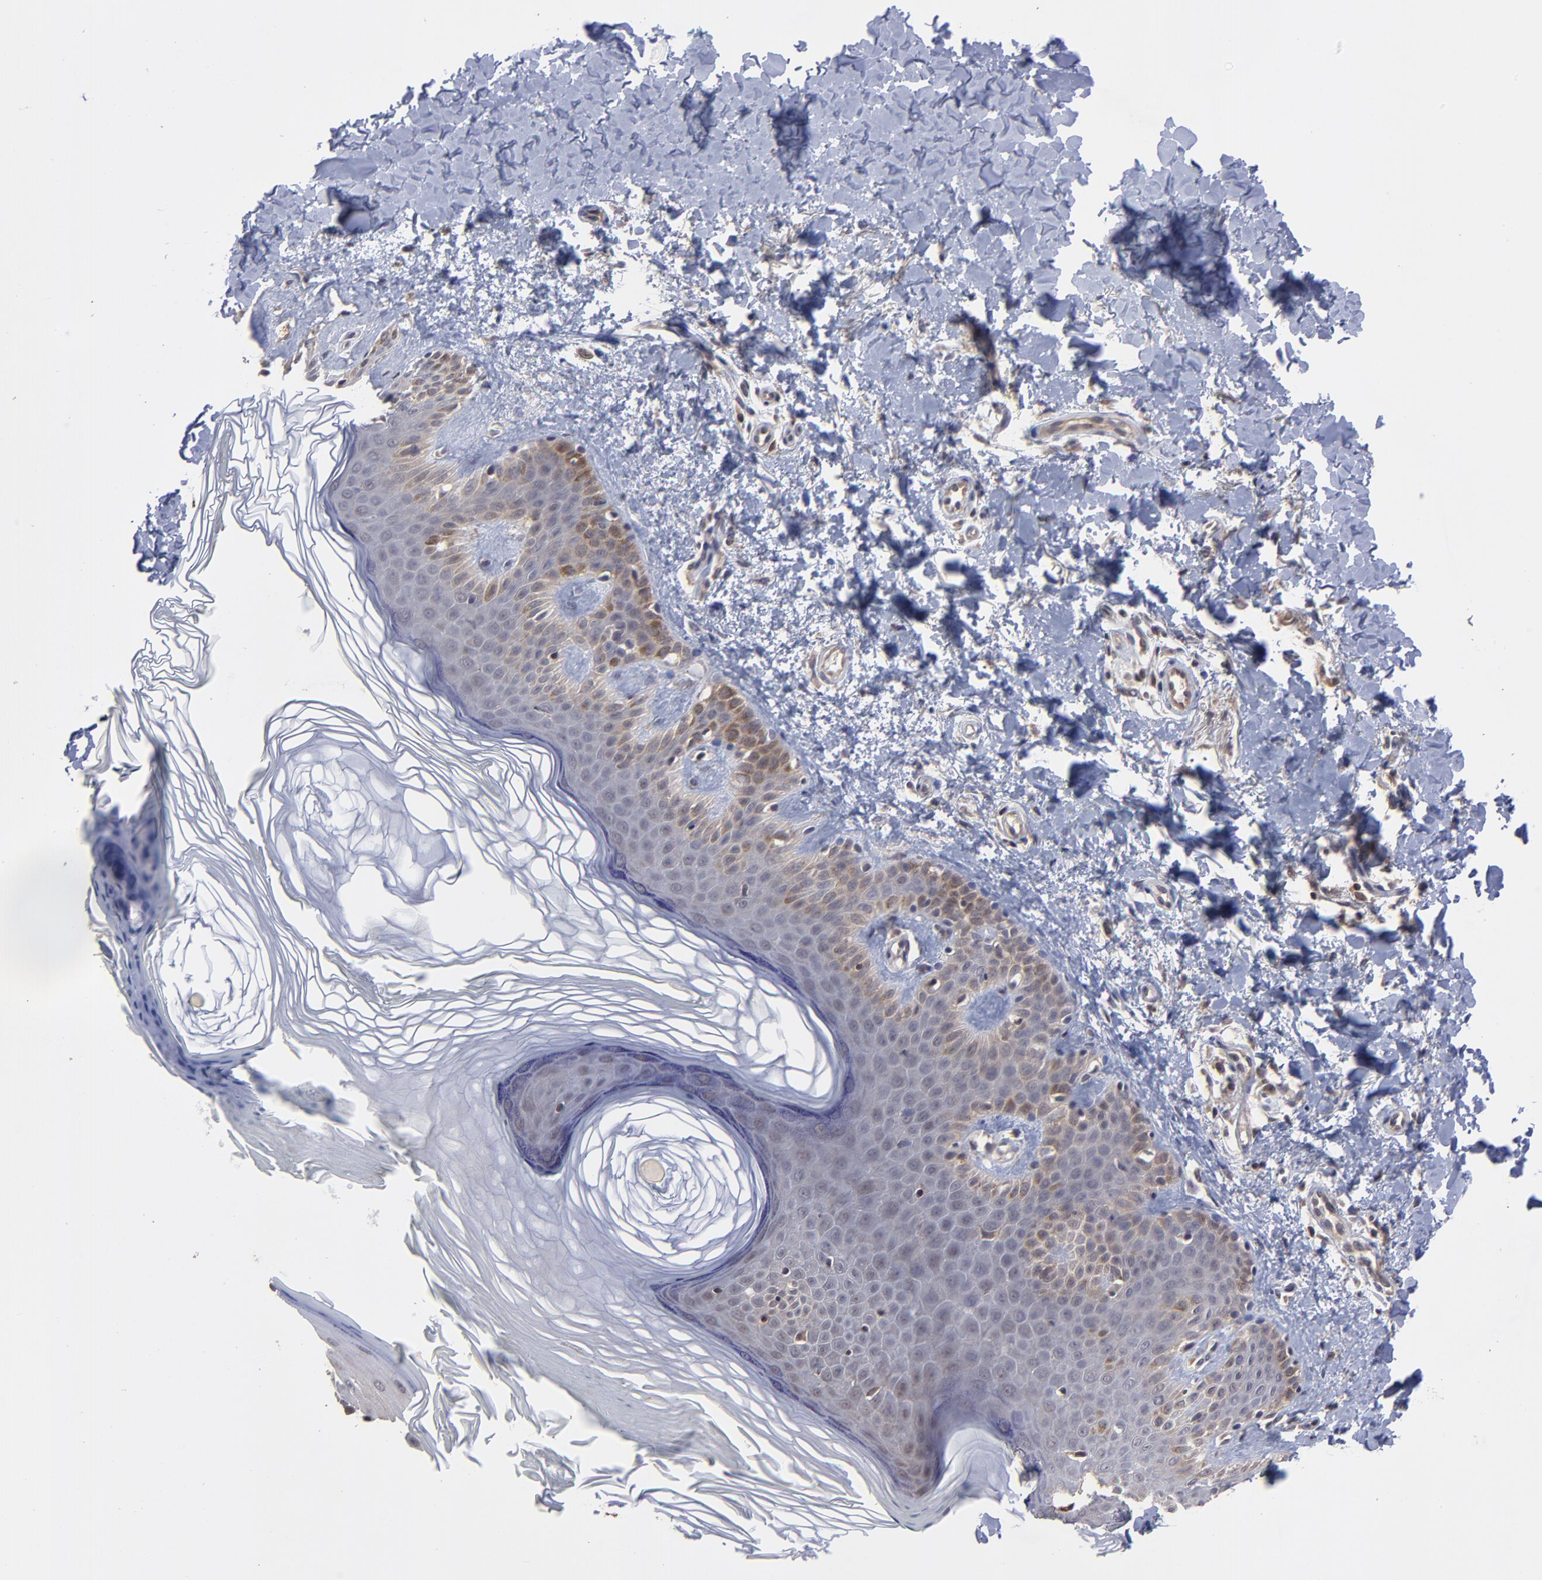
{"staining": {"intensity": "moderate", "quantity": "25%-75%", "location": "cytoplasmic/membranous"}, "tissue": "skin cancer", "cell_type": "Tumor cells", "image_type": "cancer", "snomed": [{"axis": "morphology", "description": "Basal cell carcinoma"}, {"axis": "topography", "description": "Skin"}], "caption": "This is an image of IHC staining of skin cancer (basal cell carcinoma), which shows moderate positivity in the cytoplasmic/membranous of tumor cells.", "gene": "UBE2L6", "patient": {"sex": "male", "age": 67}}